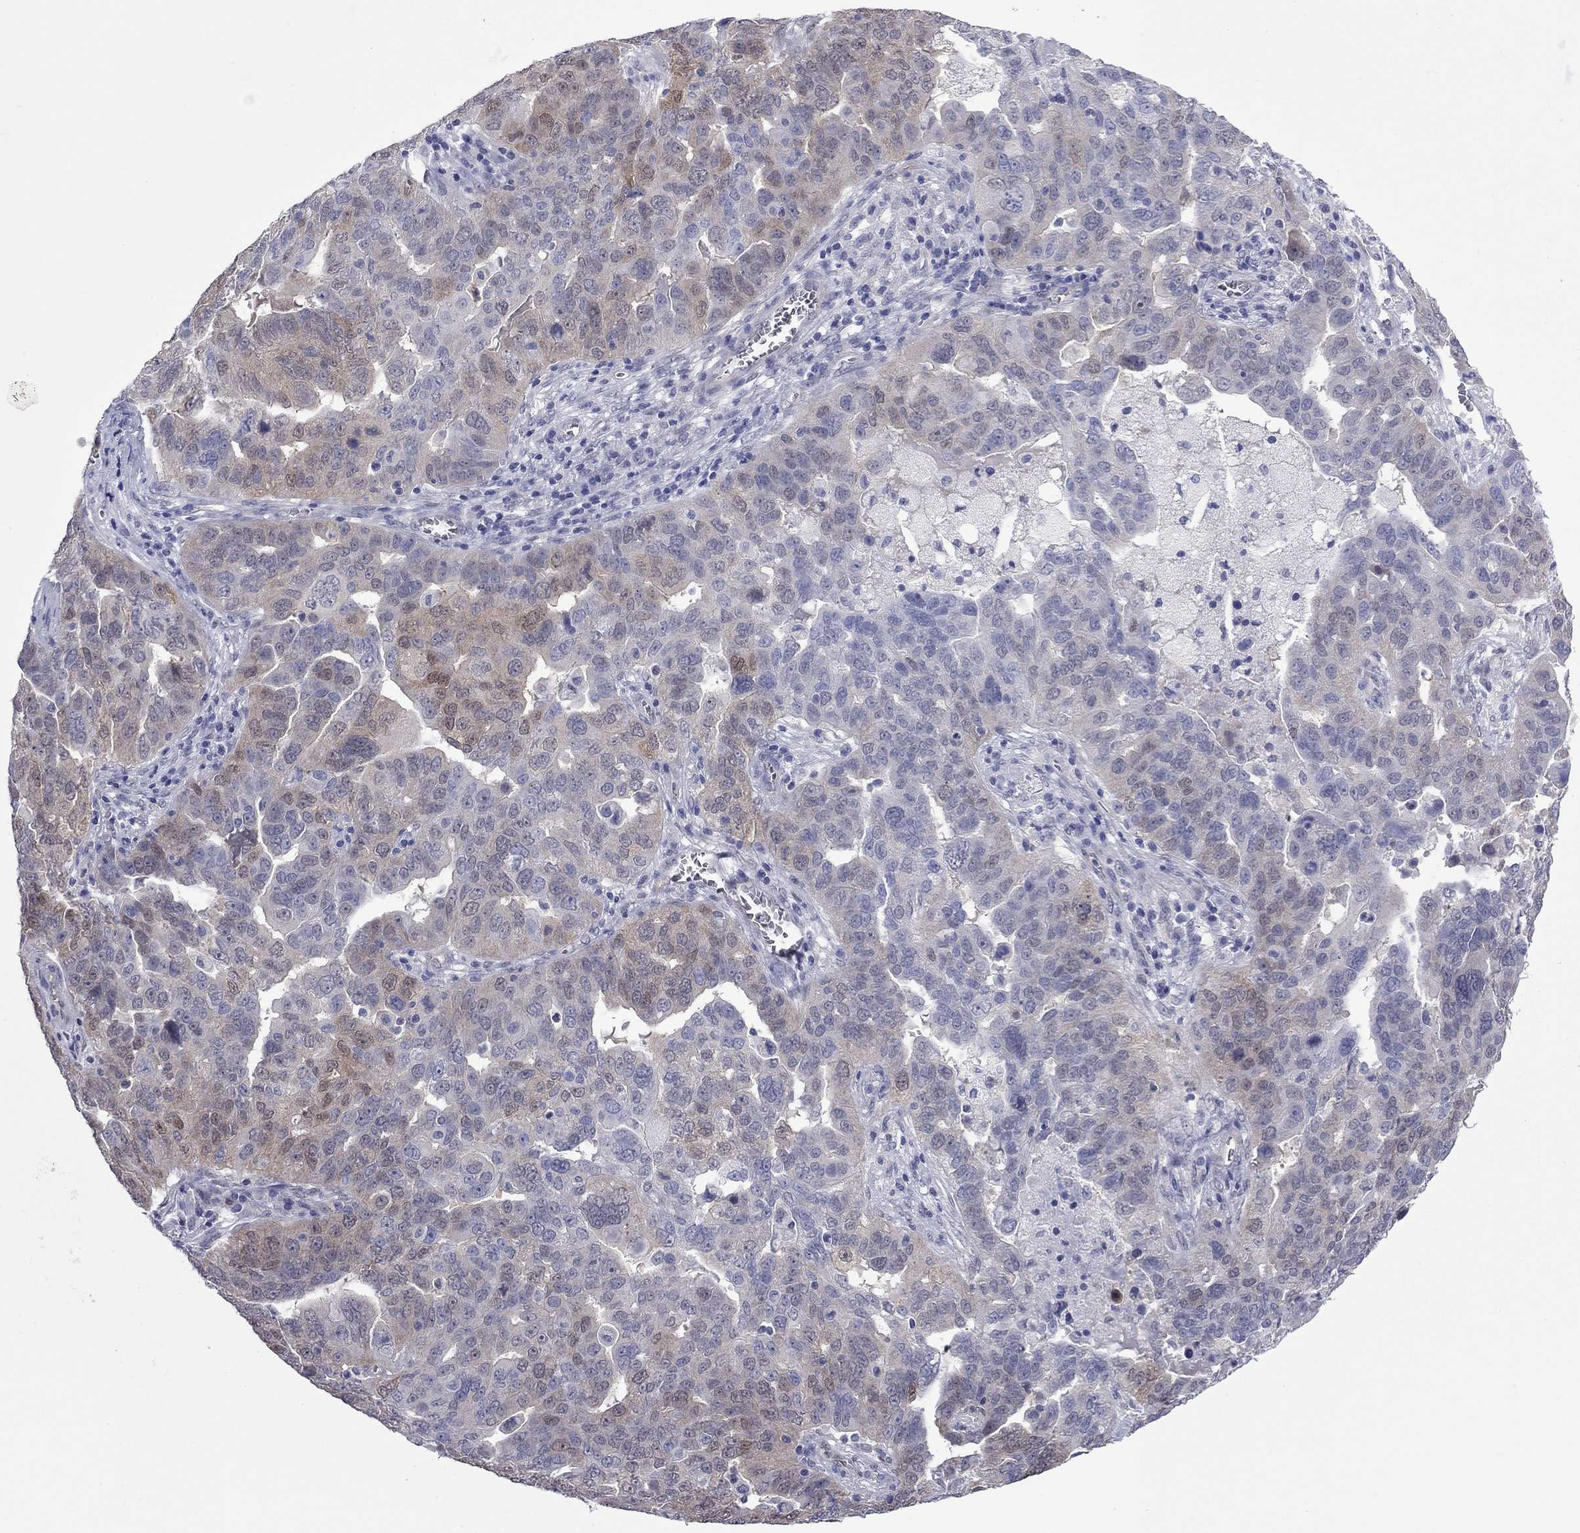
{"staining": {"intensity": "moderate", "quantity": "25%-75%", "location": "cytoplasmic/membranous,nuclear"}, "tissue": "ovarian cancer", "cell_type": "Tumor cells", "image_type": "cancer", "snomed": [{"axis": "morphology", "description": "Carcinoma, endometroid"}, {"axis": "topography", "description": "Soft tissue"}, {"axis": "topography", "description": "Ovary"}], "caption": "A high-resolution histopathology image shows immunohistochemistry staining of ovarian endometroid carcinoma, which demonstrates moderate cytoplasmic/membranous and nuclear positivity in about 25%-75% of tumor cells.", "gene": "CTNNBIP1", "patient": {"sex": "female", "age": 52}}